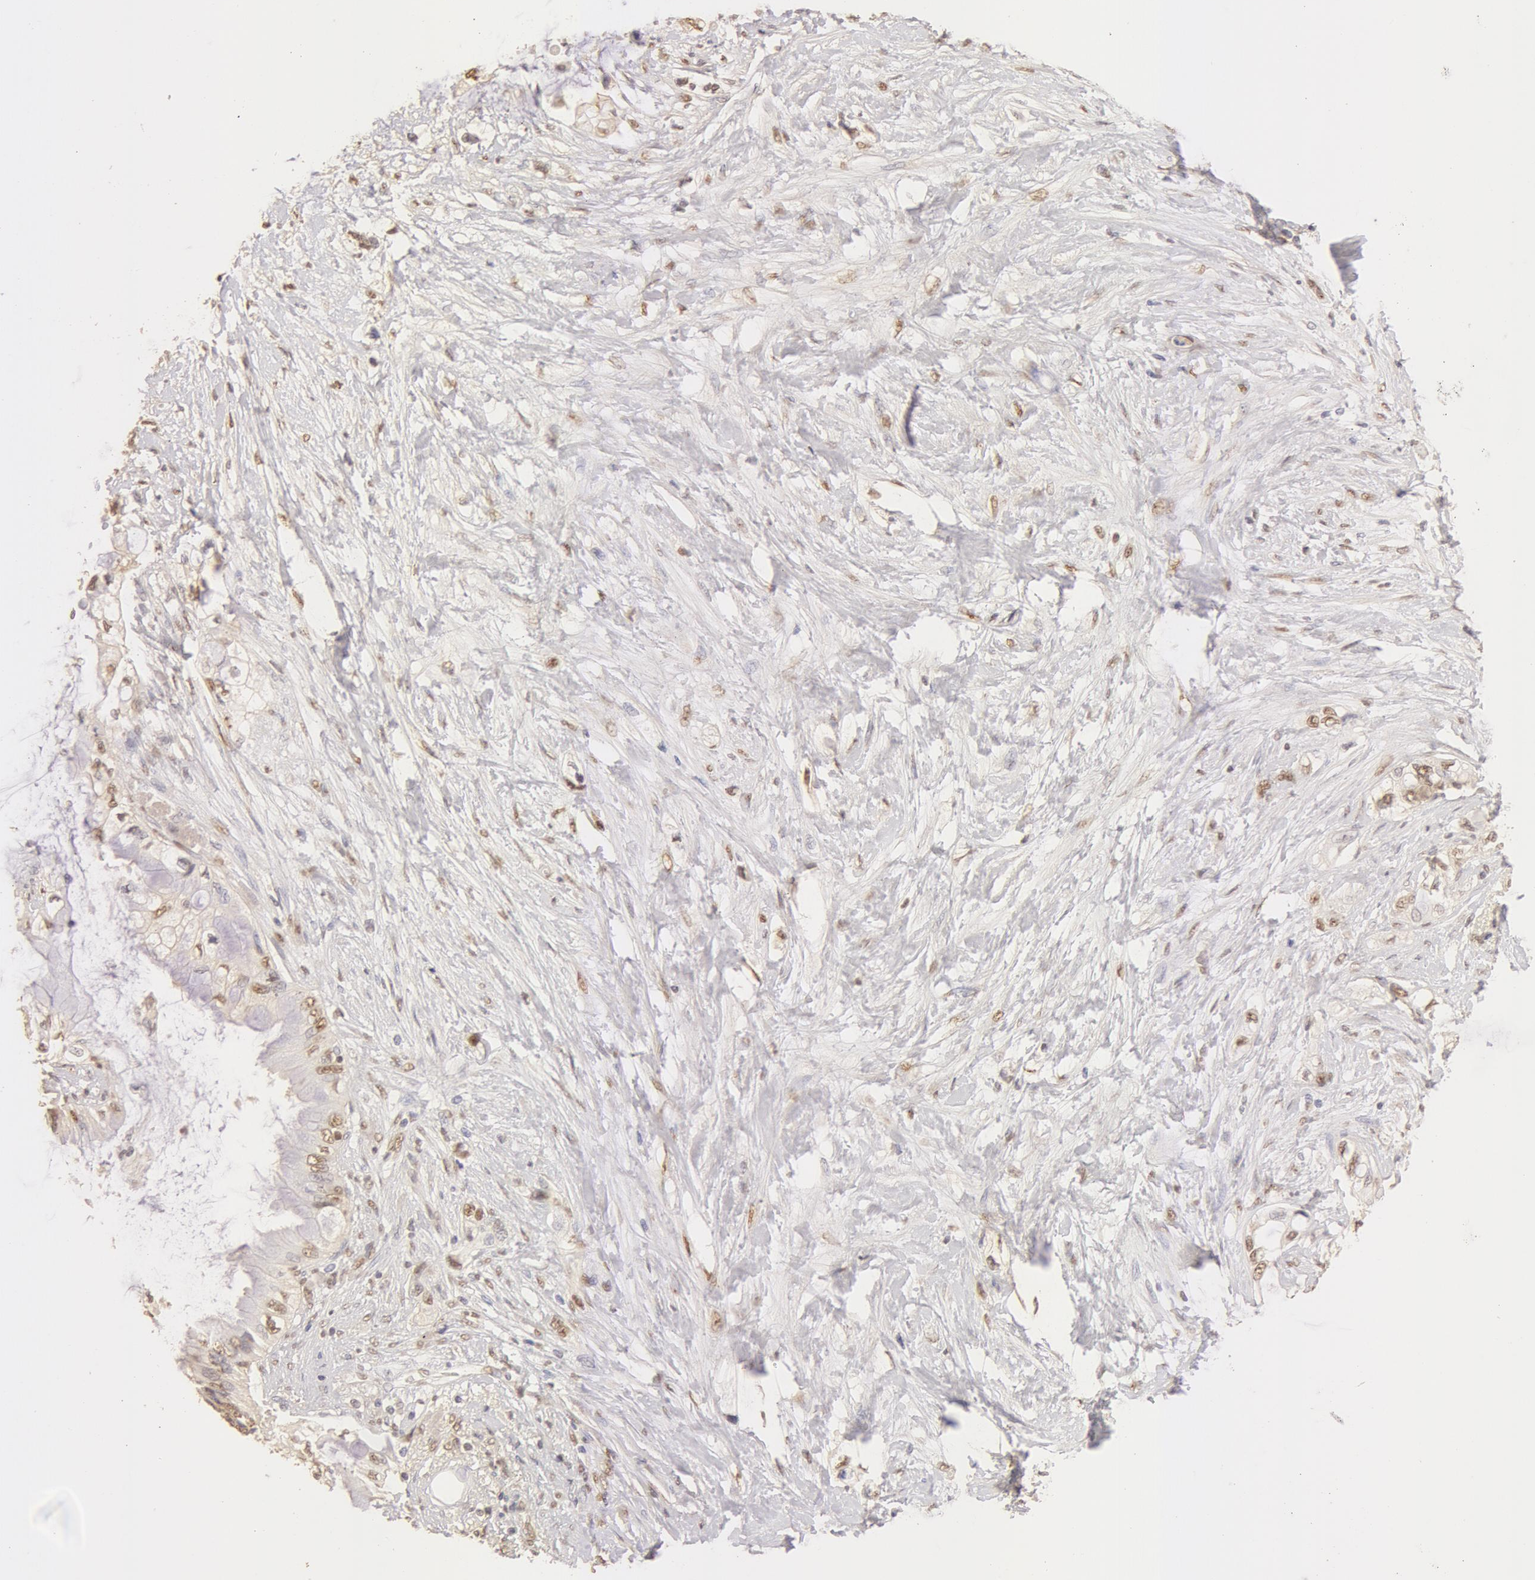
{"staining": {"intensity": "moderate", "quantity": ">75%", "location": "nuclear"}, "tissue": "pancreatic cancer", "cell_type": "Tumor cells", "image_type": "cancer", "snomed": [{"axis": "morphology", "description": "Adenocarcinoma, NOS"}, {"axis": "topography", "description": "Pancreas"}], "caption": "An image of pancreatic cancer stained for a protein exhibits moderate nuclear brown staining in tumor cells.", "gene": "SNRNP70", "patient": {"sex": "female", "age": 70}}